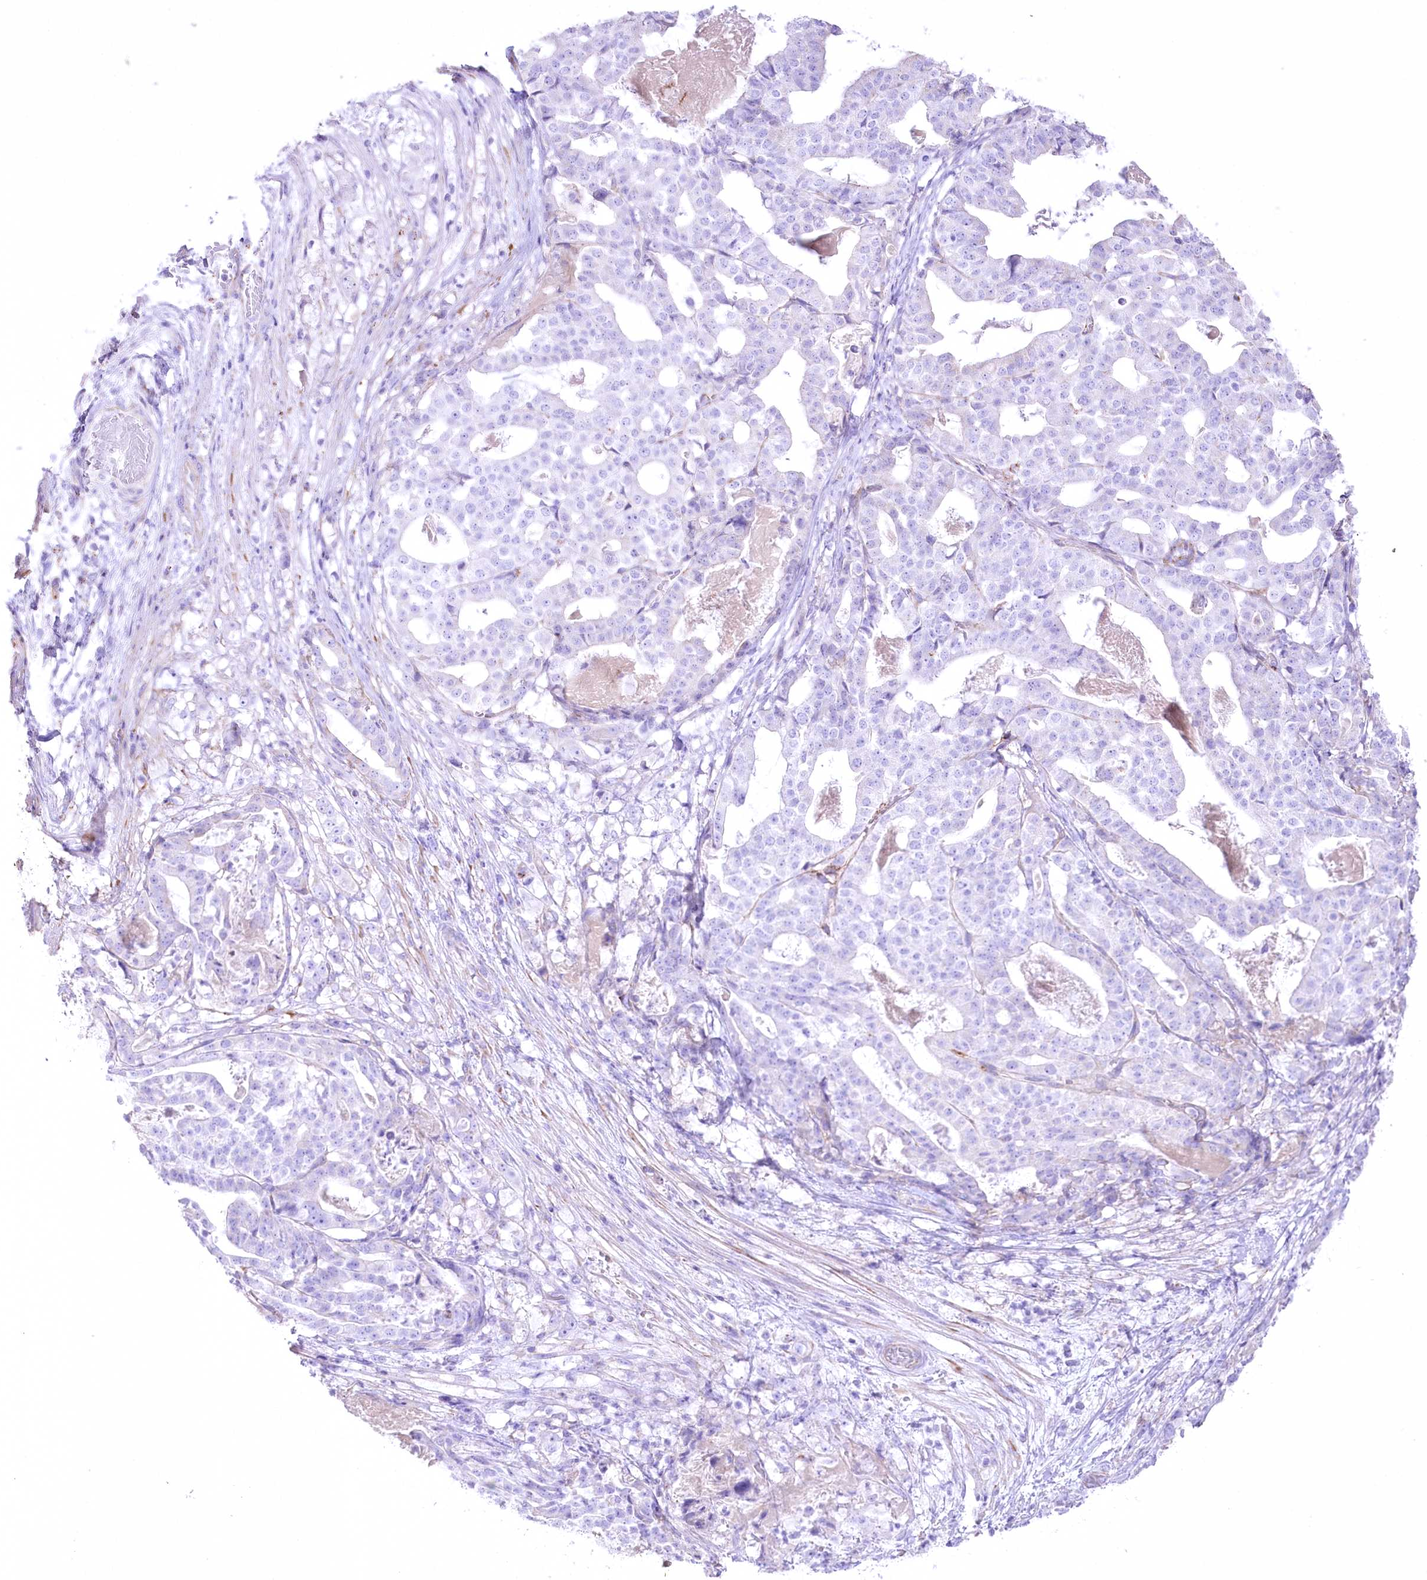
{"staining": {"intensity": "negative", "quantity": "none", "location": "none"}, "tissue": "stomach cancer", "cell_type": "Tumor cells", "image_type": "cancer", "snomed": [{"axis": "morphology", "description": "Adenocarcinoma, NOS"}, {"axis": "topography", "description": "Stomach"}], "caption": "Immunohistochemistry (IHC) of stomach adenocarcinoma displays no expression in tumor cells. (Brightfield microscopy of DAB immunohistochemistry at high magnification).", "gene": "FAM216A", "patient": {"sex": "male", "age": 48}}